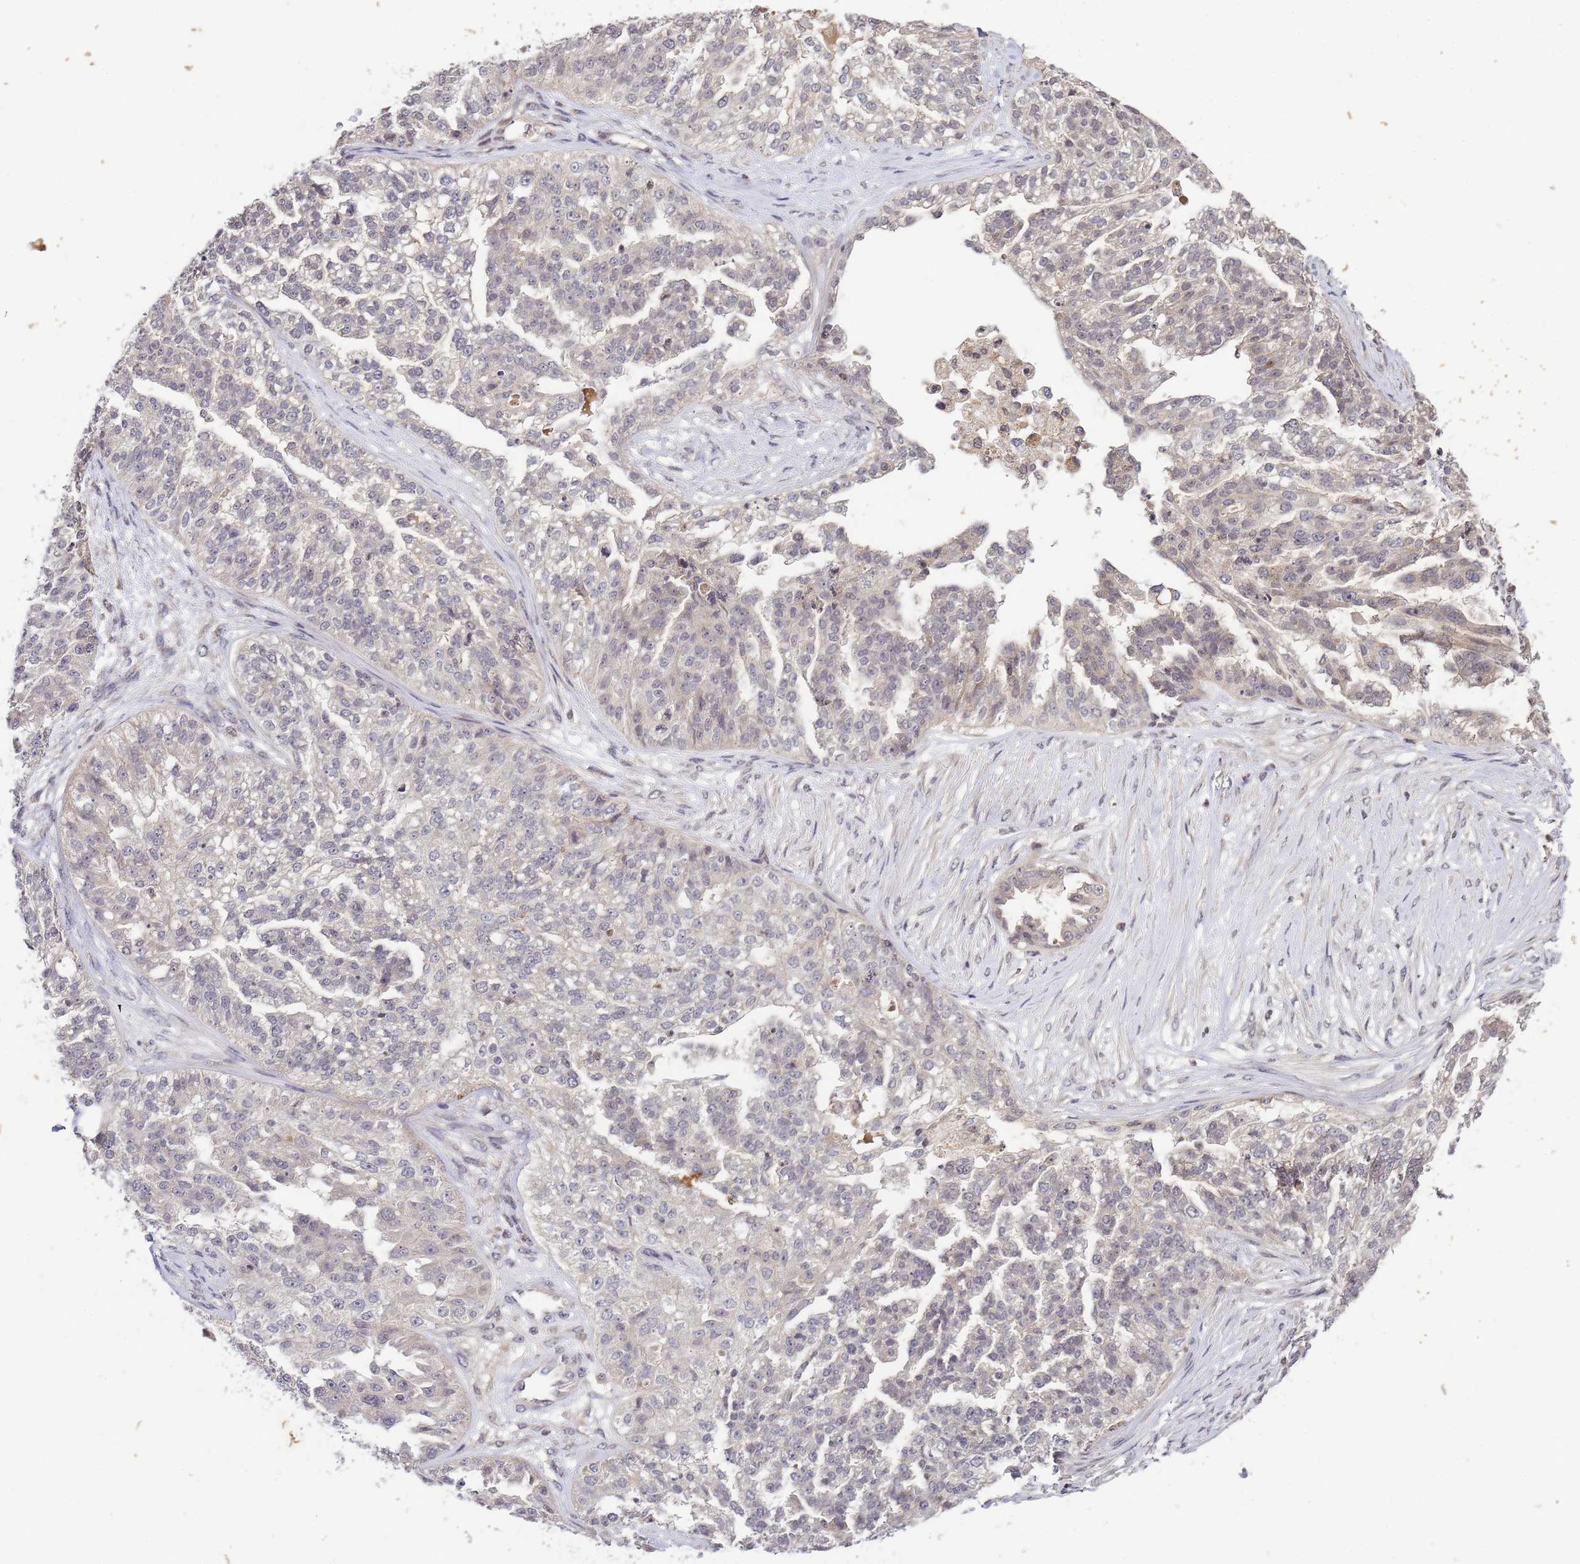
{"staining": {"intensity": "negative", "quantity": "none", "location": "none"}, "tissue": "ovarian cancer", "cell_type": "Tumor cells", "image_type": "cancer", "snomed": [{"axis": "morphology", "description": "Cystadenocarcinoma, serous, NOS"}, {"axis": "topography", "description": "Ovary"}], "caption": "Ovarian cancer (serous cystadenocarcinoma) was stained to show a protein in brown. There is no significant positivity in tumor cells. (Immunohistochemistry, brightfield microscopy, high magnification).", "gene": "MYL7", "patient": {"sex": "female", "age": 58}}